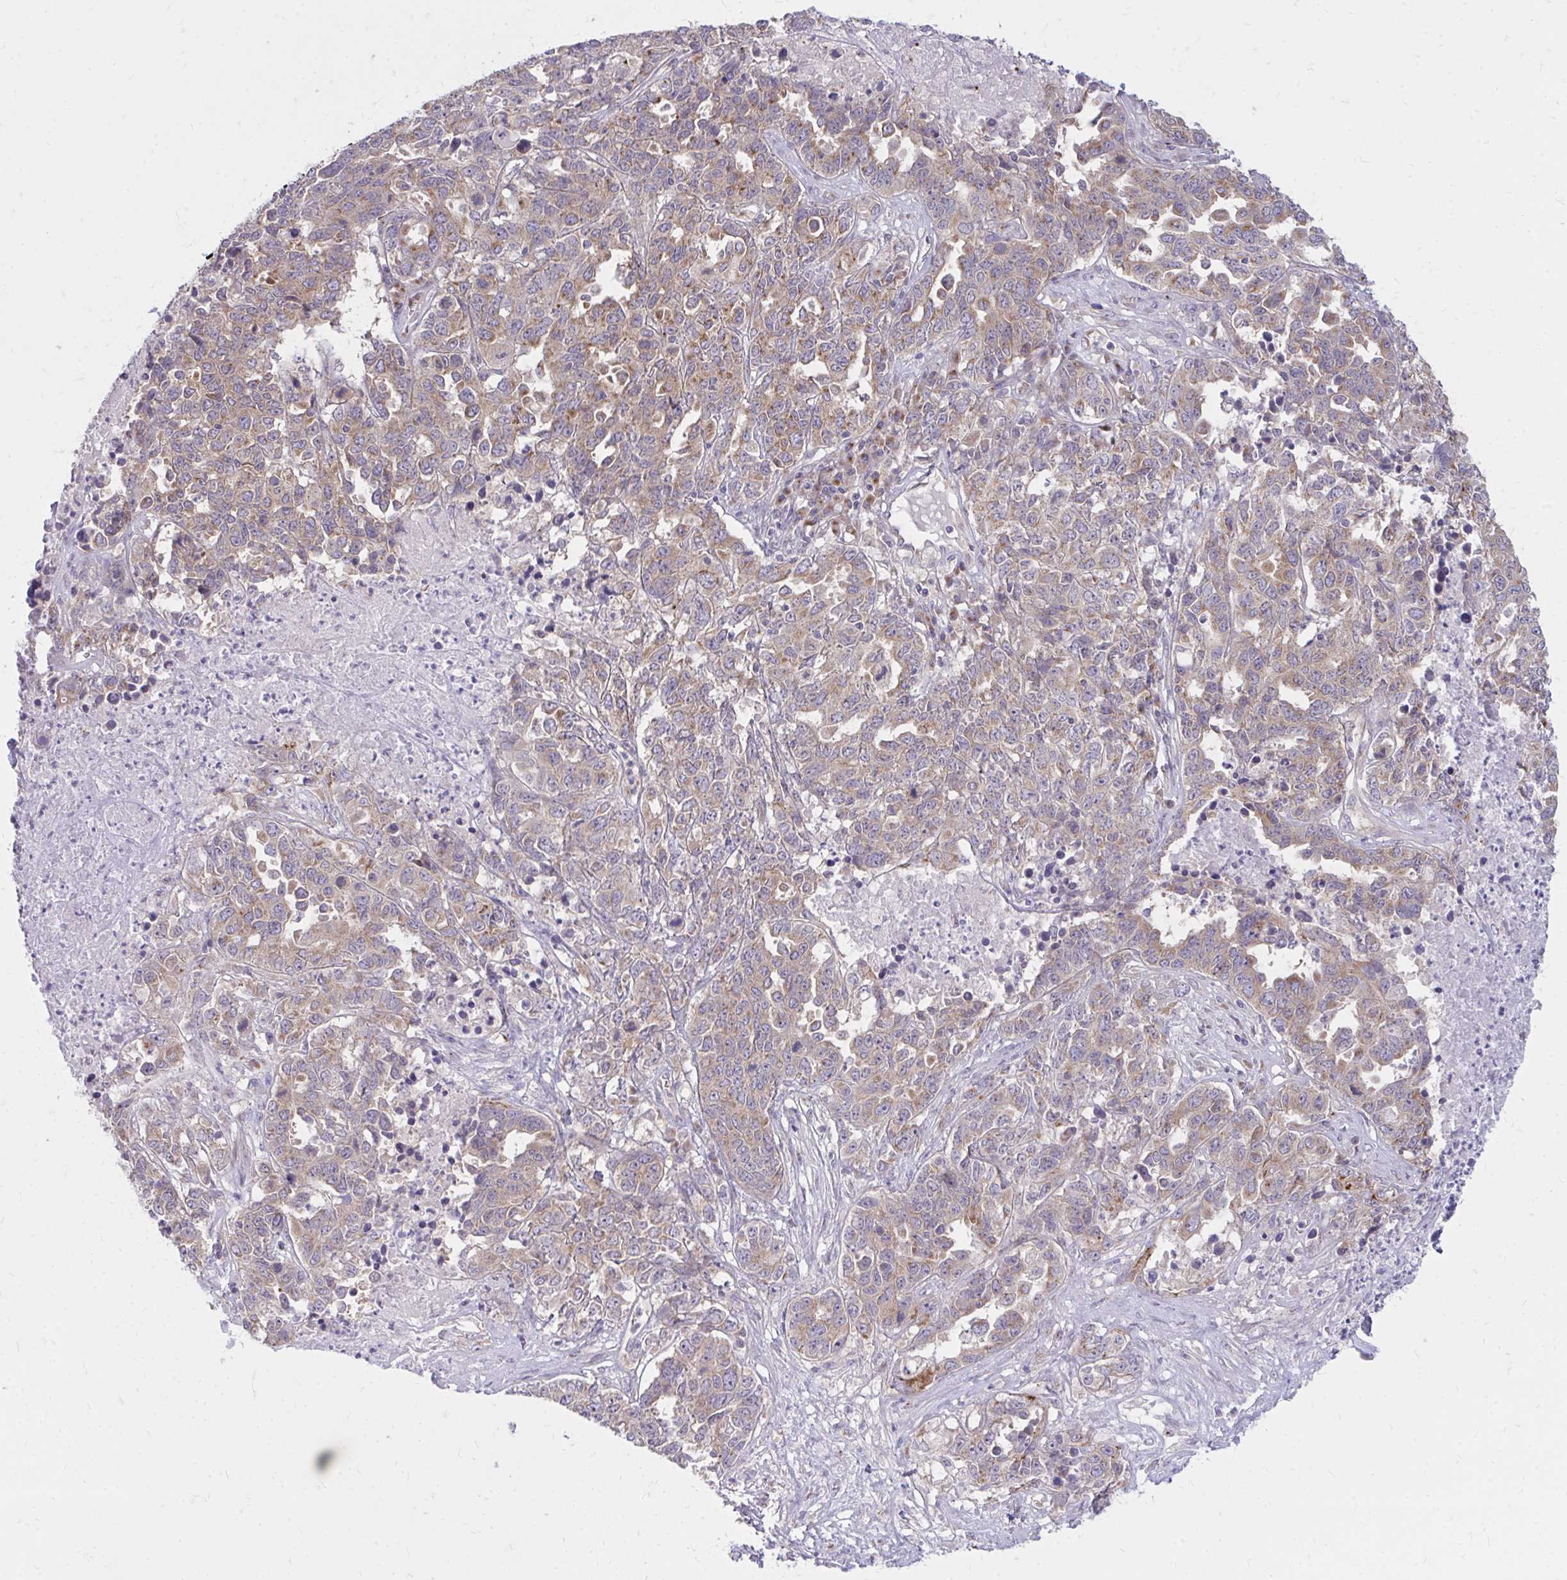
{"staining": {"intensity": "moderate", "quantity": ">75%", "location": "cytoplasmic/membranous"}, "tissue": "ovarian cancer", "cell_type": "Tumor cells", "image_type": "cancer", "snomed": [{"axis": "morphology", "description": "Carcinoma, endometroid"}, {"axis": "topography", "description": "Ovary"}], "caption": "High-power microscopy captured an immunohistochemistry (IHC) histopathology image of ovarian cancer, revealing moderate cytoplasmic/membranous staining in approximately >75% of tumor cells.", "gene": "RAB6B", "patient": {"sex": "female", "age": 62}}